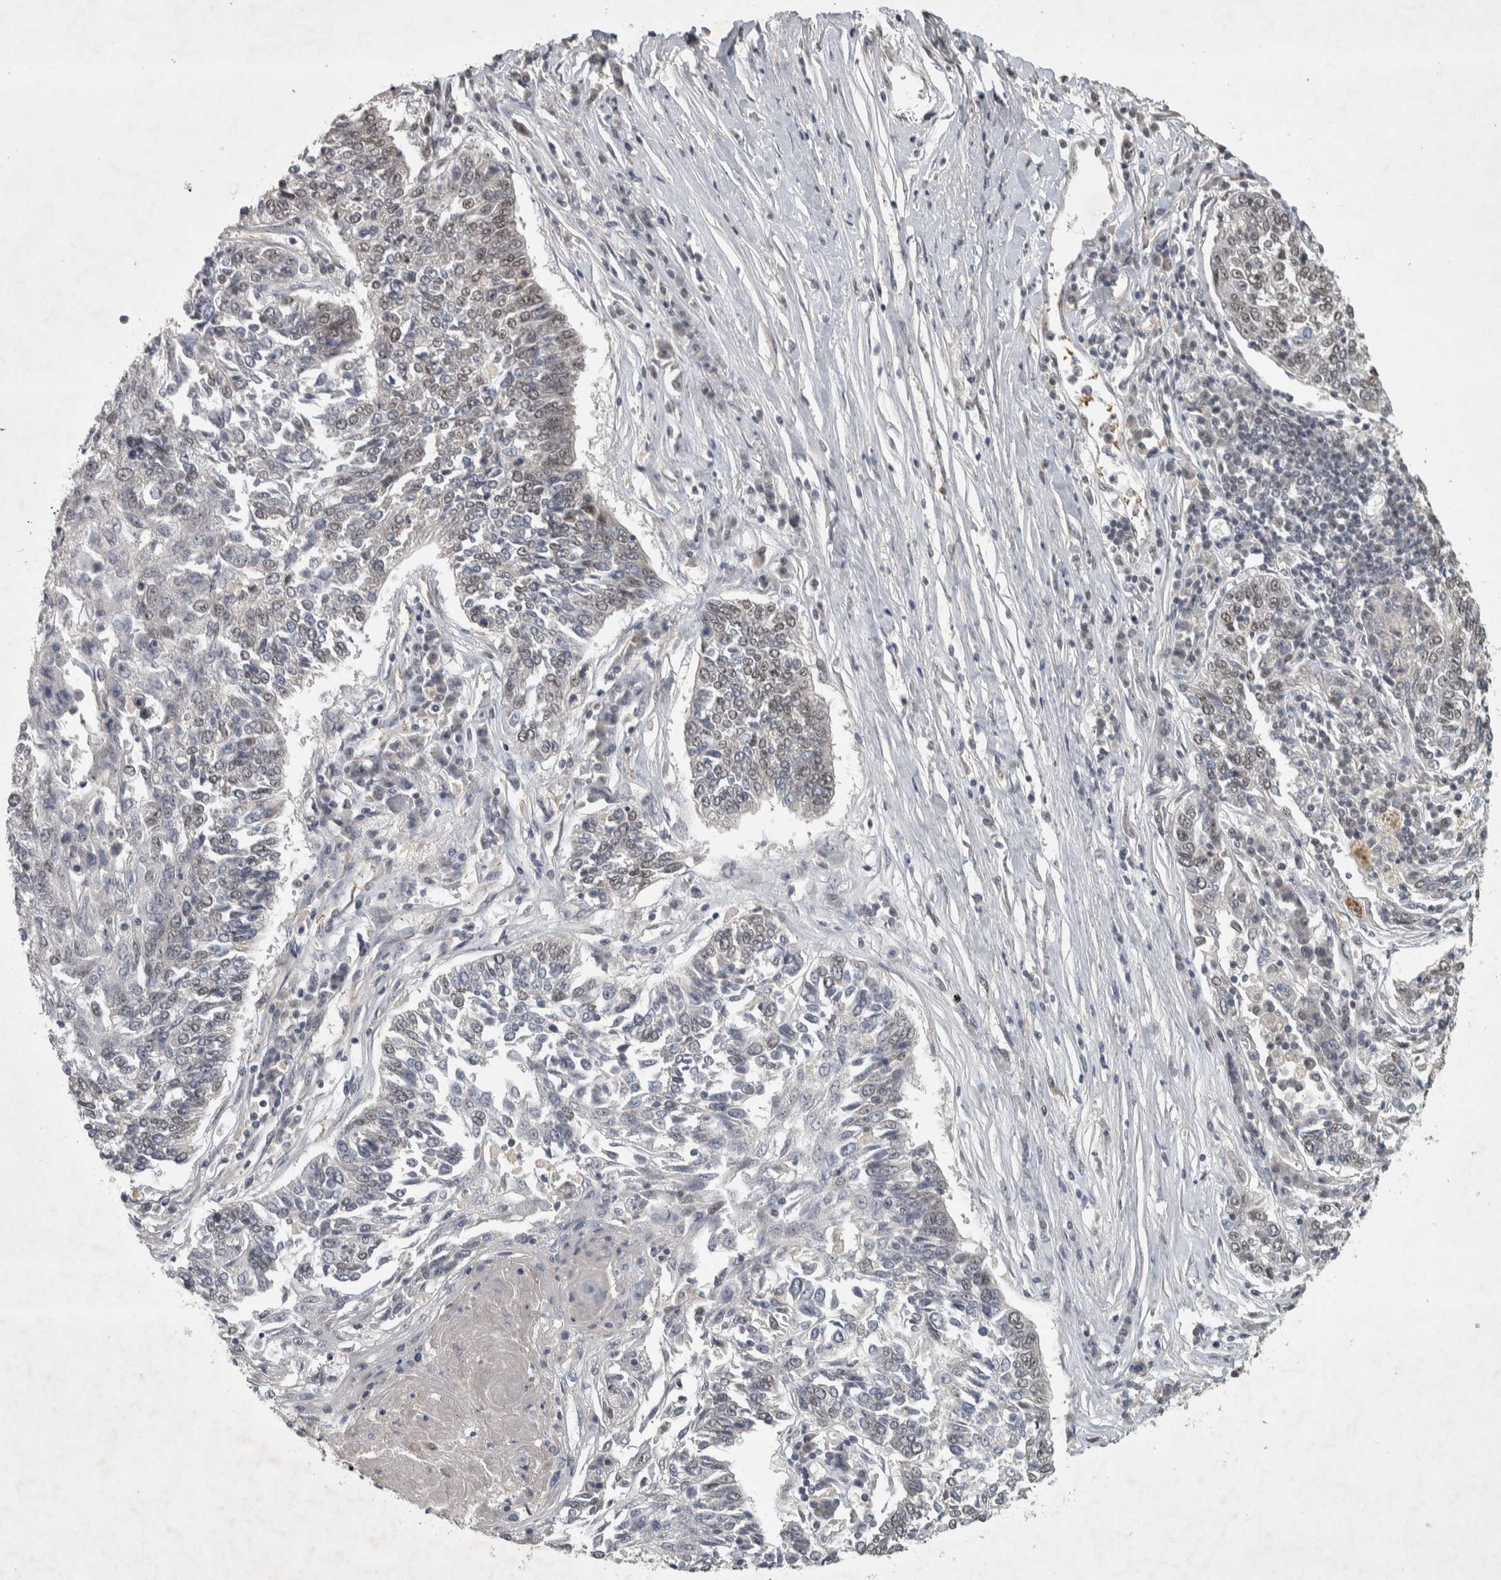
{"staining": {"intensity": "weak", "quantity": "<25%", "location": "nuclear"}, "tissue": "lung cancer", "cell_type": "Tumor cells", "image_type": "cancer", "snomed": [{"axis": "morphology", "description": "Normal tissue, NOS"}, {"axis": "morphology", "description": "Squamous cell carcinoma, NOS"}, {"axis": "topography", "description": "Cartilage tissue"}, {"axis": "topography", "description": "Bronchus"}, {"axis": "topography", "description": "Lung"}], "caption": "Immunohistochemistry (IHC) micrograph of lung cancer (squamous cell carcinoma) stained for a protein (brown), which displays no staining in tumor cells.", "gene": "DDX42", "patient": {"sex": "female", "age": 49}}